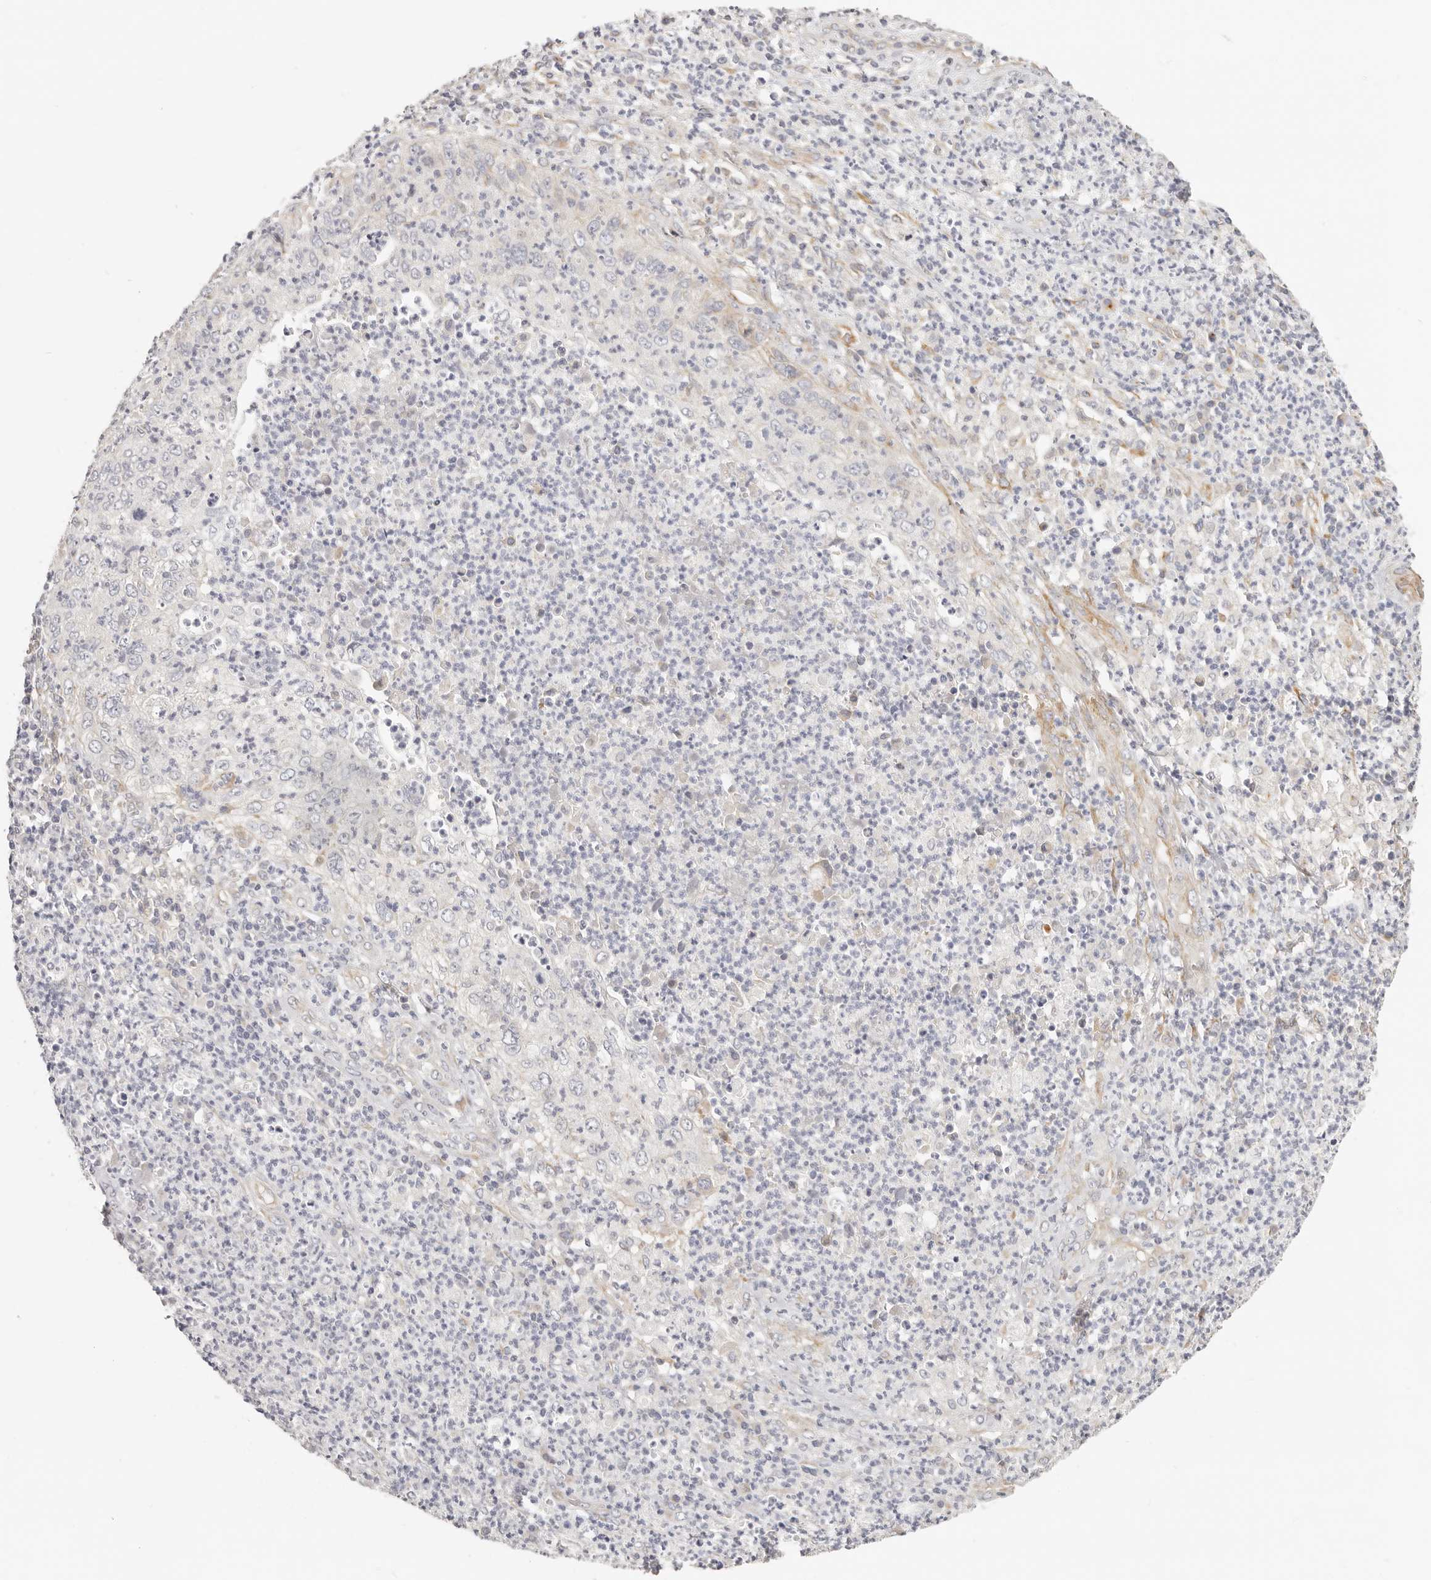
{"staining": {"intensity": "negative", "quantity": "none", "location": "none"}, "tissue": "cervical cancer", "cell_type": "Tumor cells", "image_type": "cancer", "snomed": [{"axis": "morphology", "description": "Squamous cell carcinoma, NOS"}, {"axis": "topography", "description": "Cervix"}], "caption": "IHC image of cervical cancer (squamous cell carcinoma) stained for a protein (brown), which exhibits no expression in tumor cells.", "gene": "DTNBP1", "patient": {"sex": "female", "age": 30}}